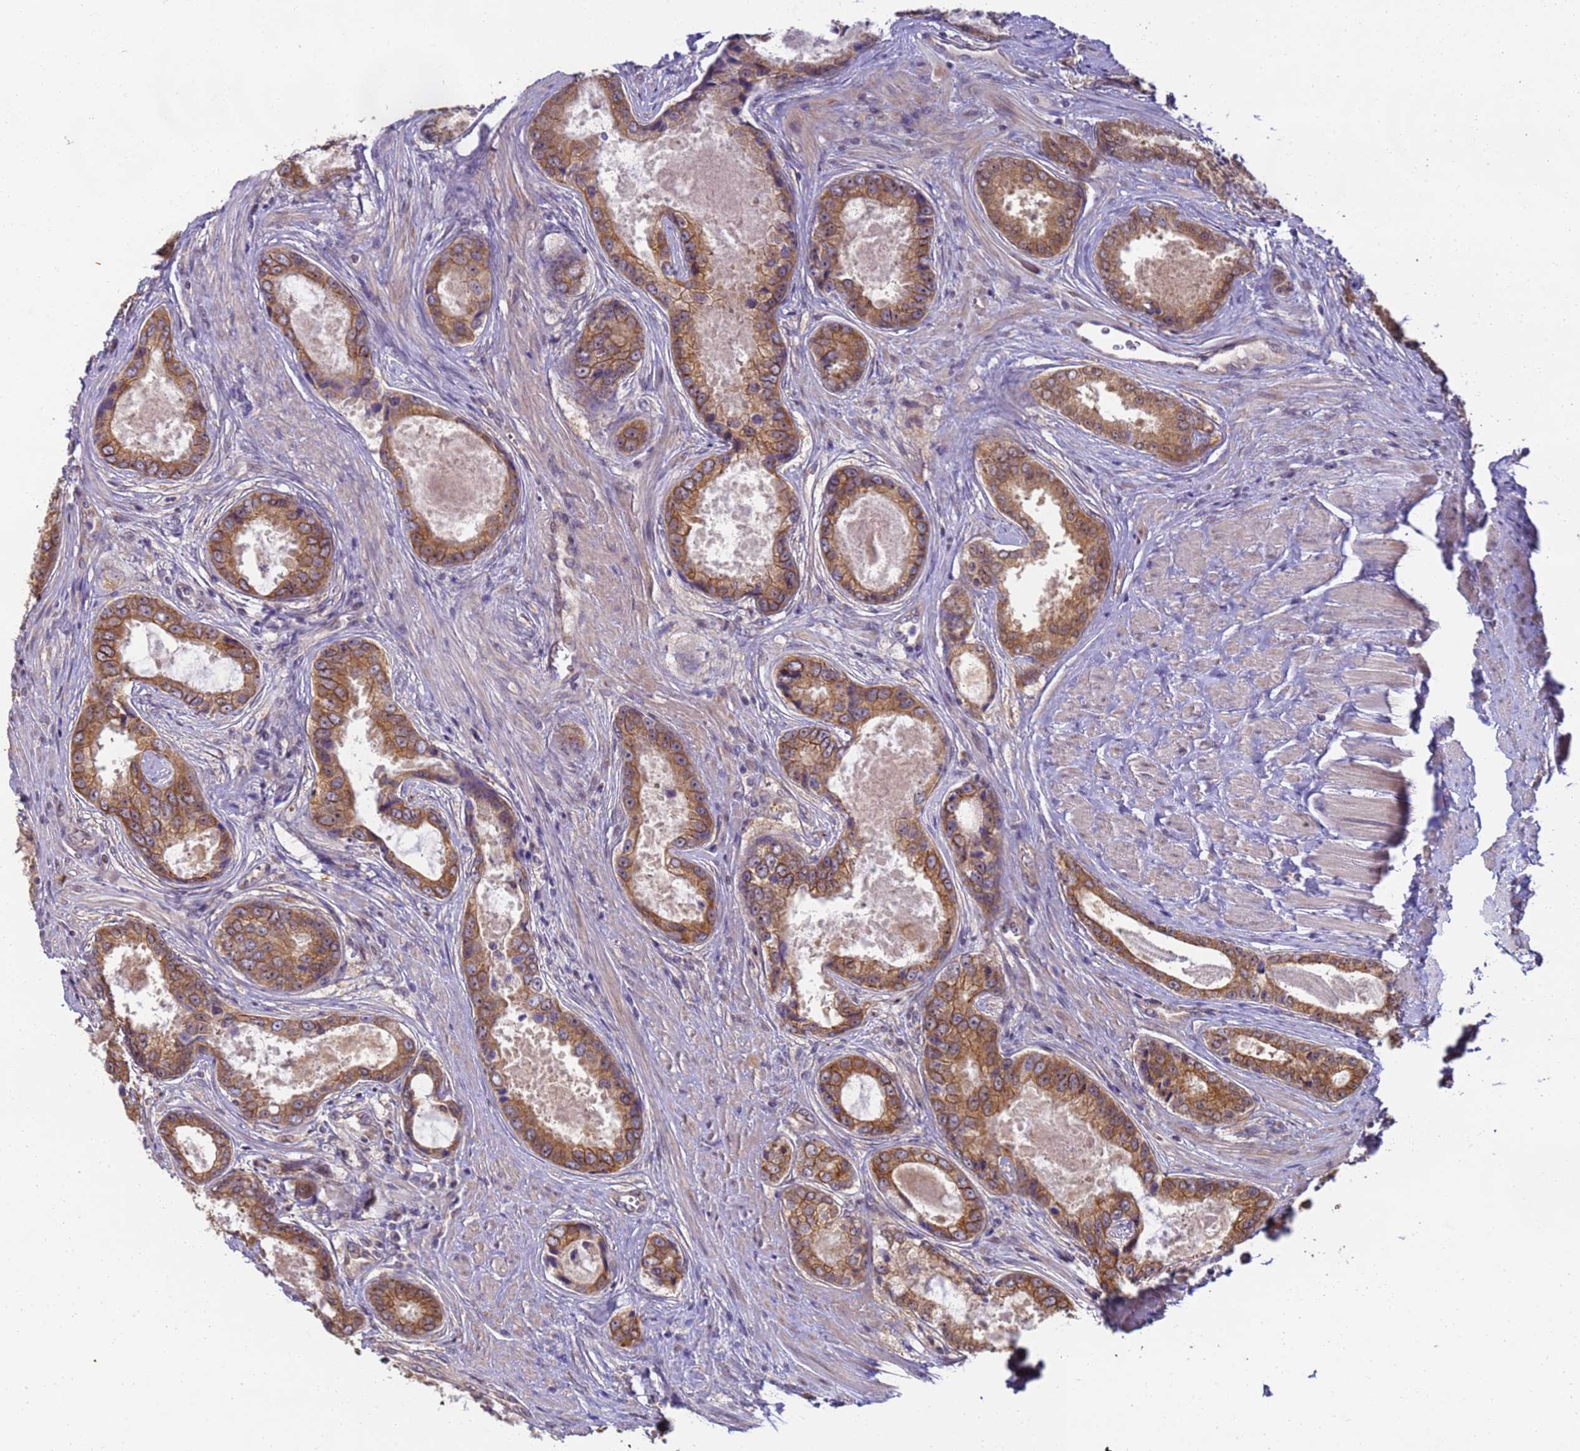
{"staining": {"intensity": "moderate", "quantity": ">75%", "location": "cytoplasmic/membranous"}, "tissue": "prostate cancer", "cell_type": "Tumor cells", "image_type": "cancer", "snomed": [{"axis": "morphology", "description": "Adenocarcinoma, Low grade"}, {"axis": "topography", "description": "Prostate"}], "caption": "IHC staining of prostate adenocarcinoma (low-grade), which exhibits medium levels of moderate cytoplasmic/membranous expression in approximately >75% of tumor cells indicating moderate cytoplasmic/membranous protein staining. The staining was performed using DAB (brown) for protein detection and nuclei were counterstained in hematoxylin (blue).", "gene": "RAPGEF3", "patient": {"sex": "male", "age": 68}}